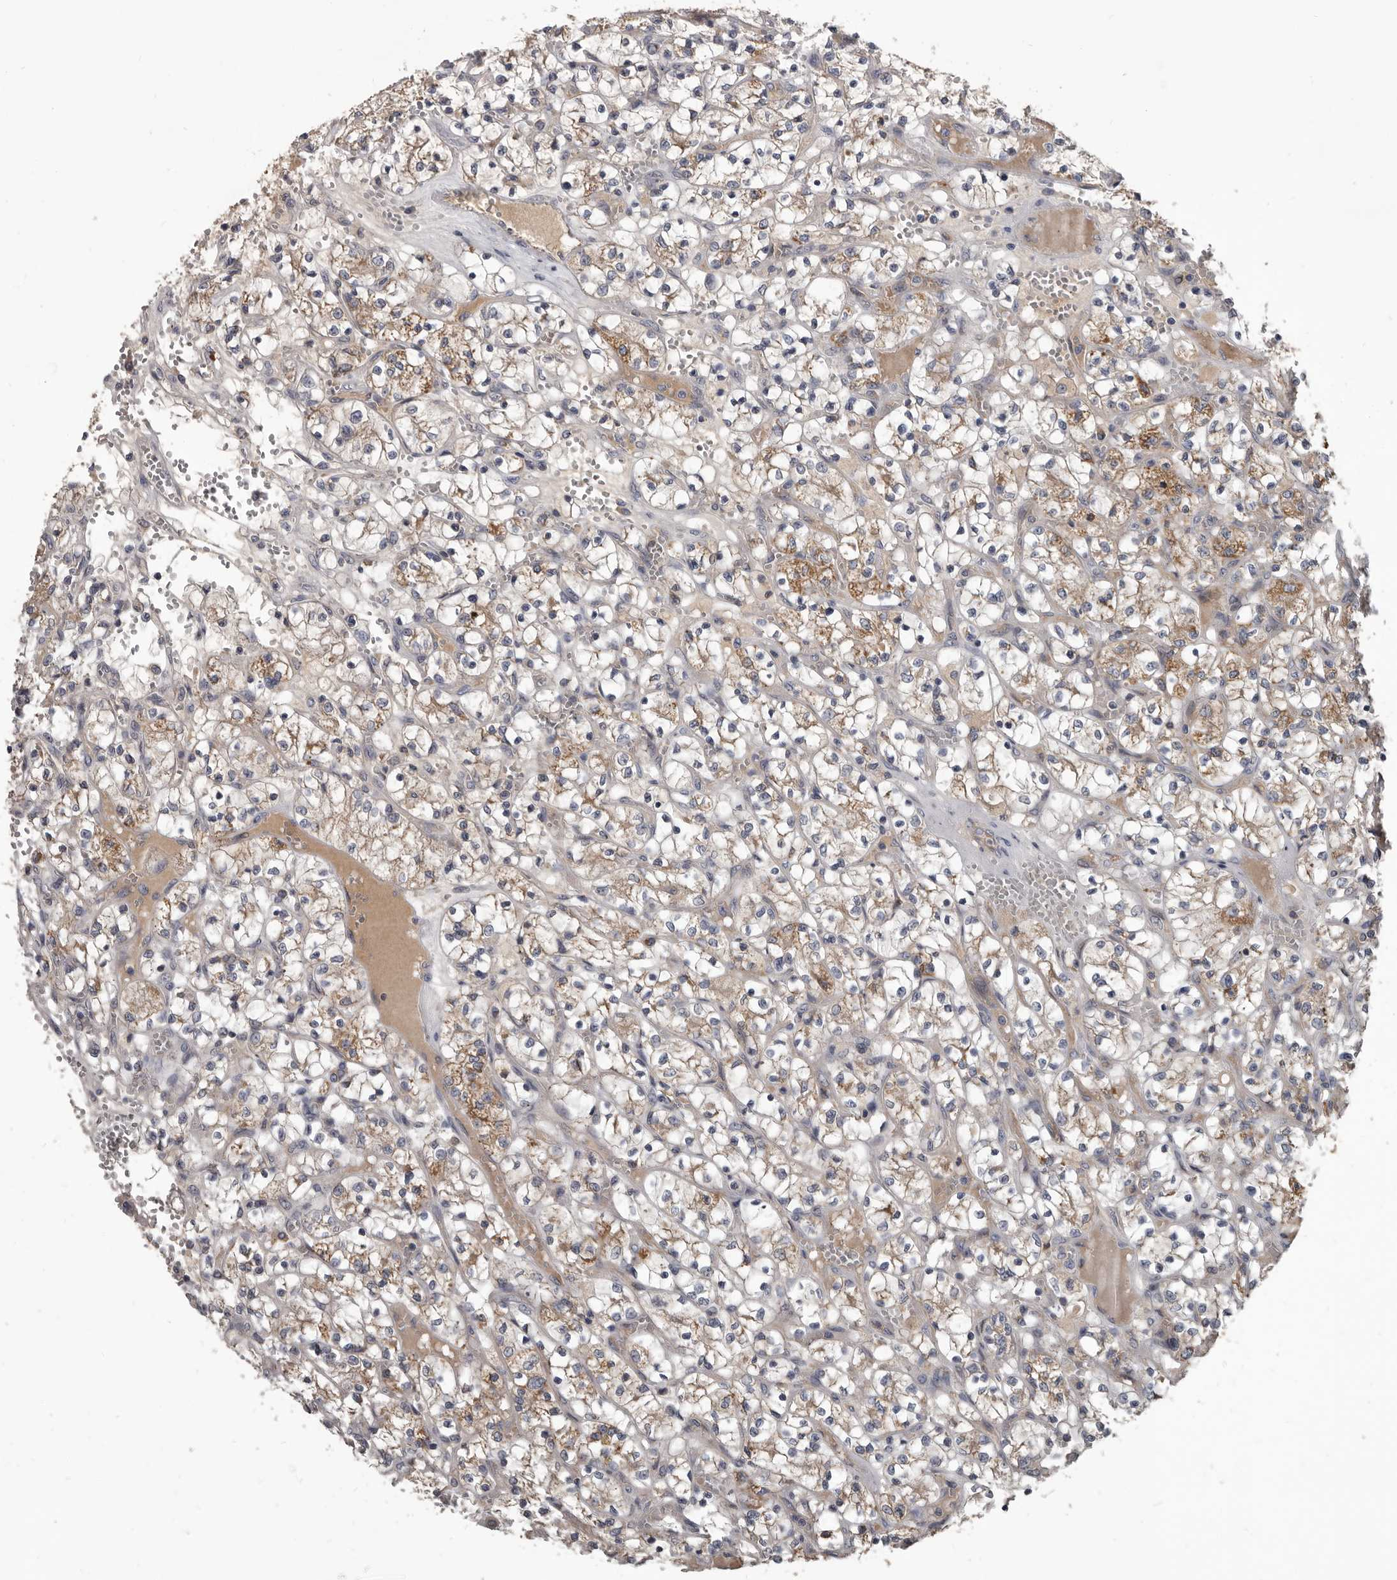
{"staining": {"intensity": "moderate", "quantity": "25%-75%", "location": "cytoplasmic/membranous"}, "tissue": "renal cancer", "cell_type": "Tumor cells", "image_type": "cancer", "snomed": [{"axis": "morphology", "description": "Adenocarcinoma, NOS"}, {"axis": "topography", "description": "Kidney"}], "caption": "Immunohistochemical staining of renal cancer shows medium levels of moderate cytoplasmic/membranous staining in approximately 25%-75% of tumor cells. The staining is performed using DAB (3,3'-diaminobenzidine) brown chromogen to label protein expression. The nuclei are counter-stained blue using hematoxylin.", "gene": "ALDH5A1", "patient": {"sex": "female", "age": 69}}